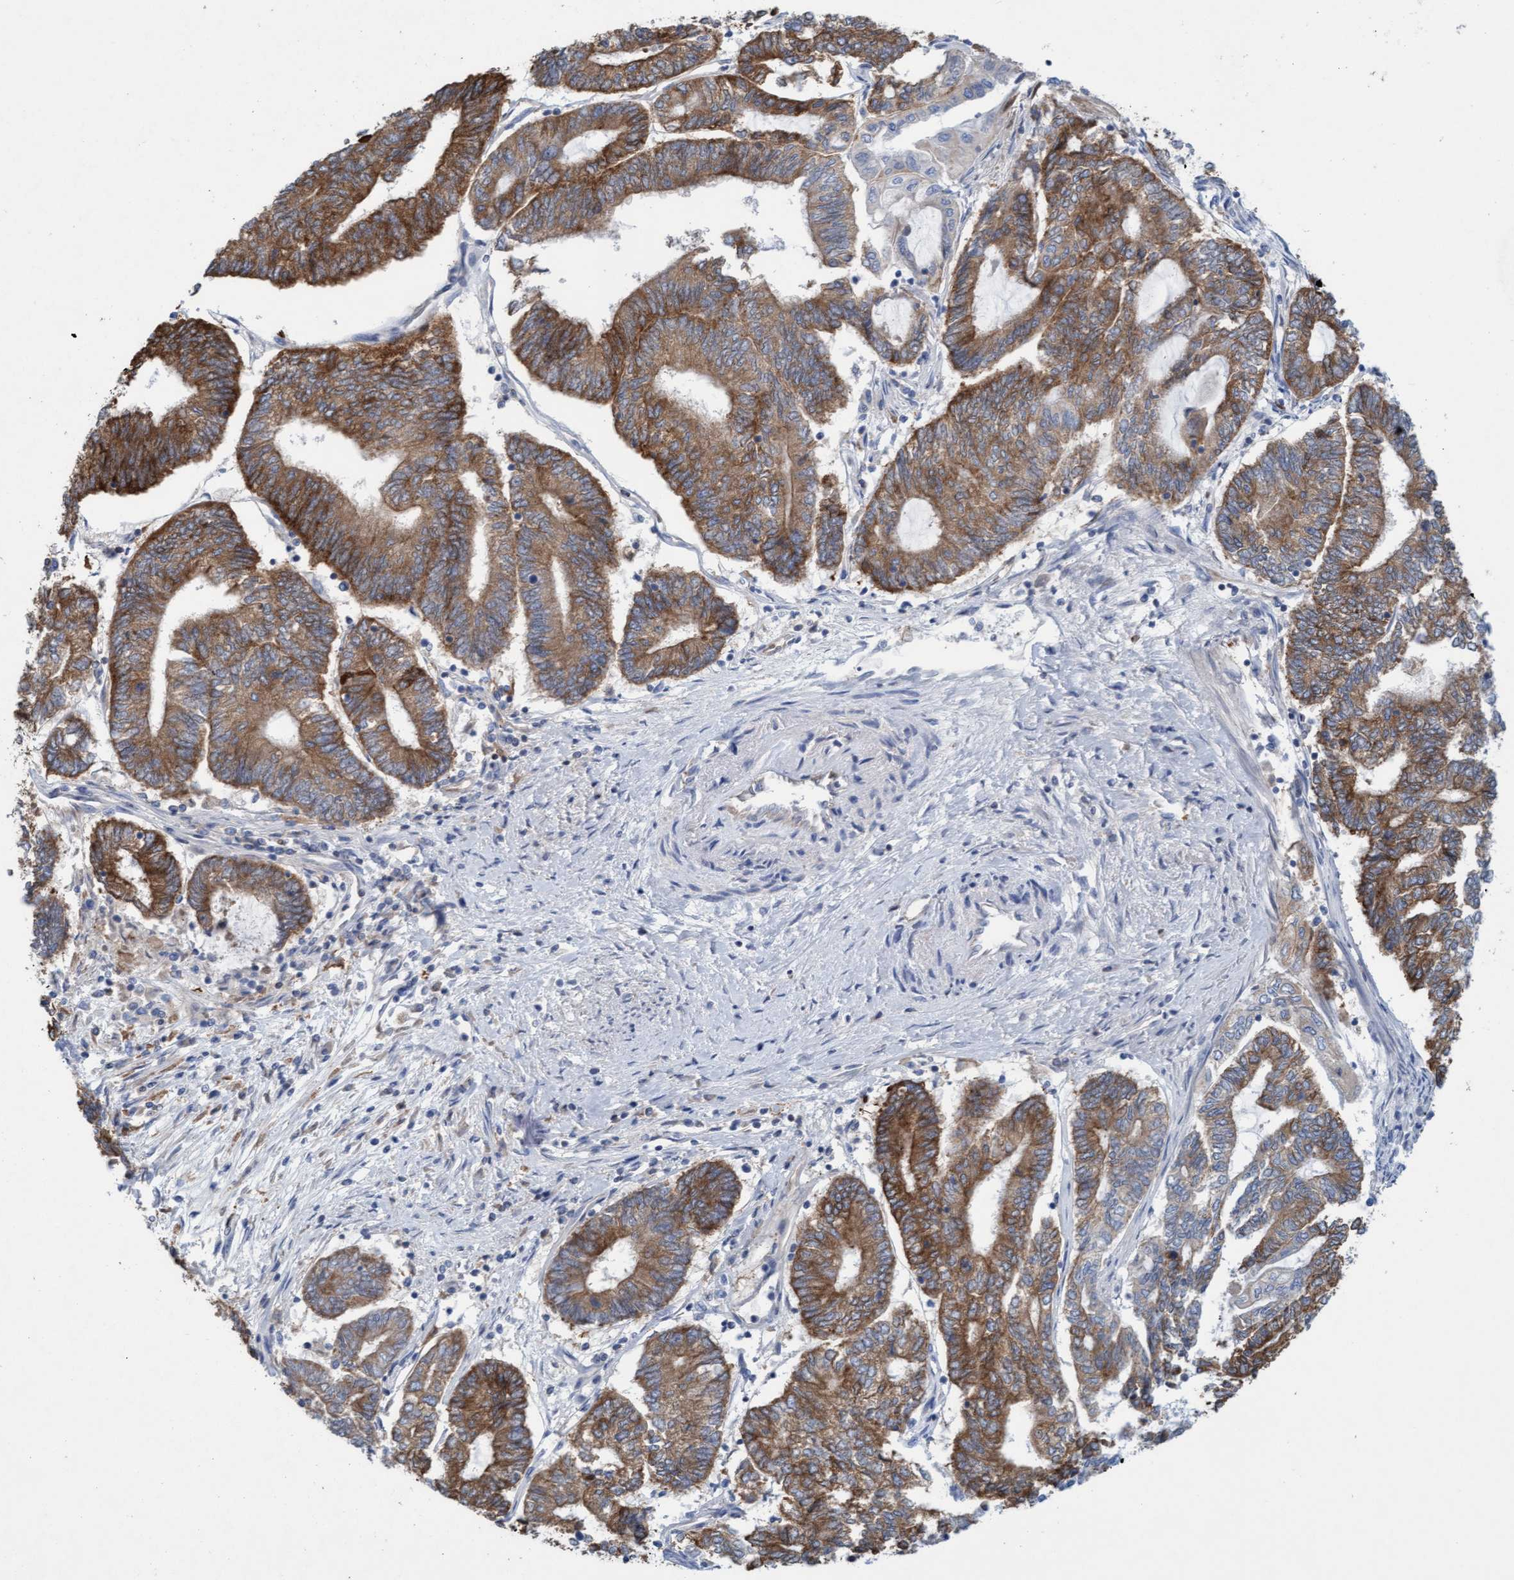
{"staining": {"intensity": "strong", "quantity": ">75%", "location": "cytoplasmic/membranous"}, "tissue": "endometrial cancer", "cell_type": "Tumor cells", "image_type": "cancer", "snomed": [{"axis": "morphology", "description": "Adenocarcinoma, NOS"}, {"axis": "topography", "description": "Uterus"}, {"axis": "topography", "description": "Endometrium"}], "caption": "An immunohistochemistry micrograph of neoplastic tissue is shown. Protein staining in brown highlights strong cytoplasmic/membranous positivity in endometrial cancer within tumor cells.", "gene": "SIGIRR", "patient": {"sex": "female", "age": 70}}